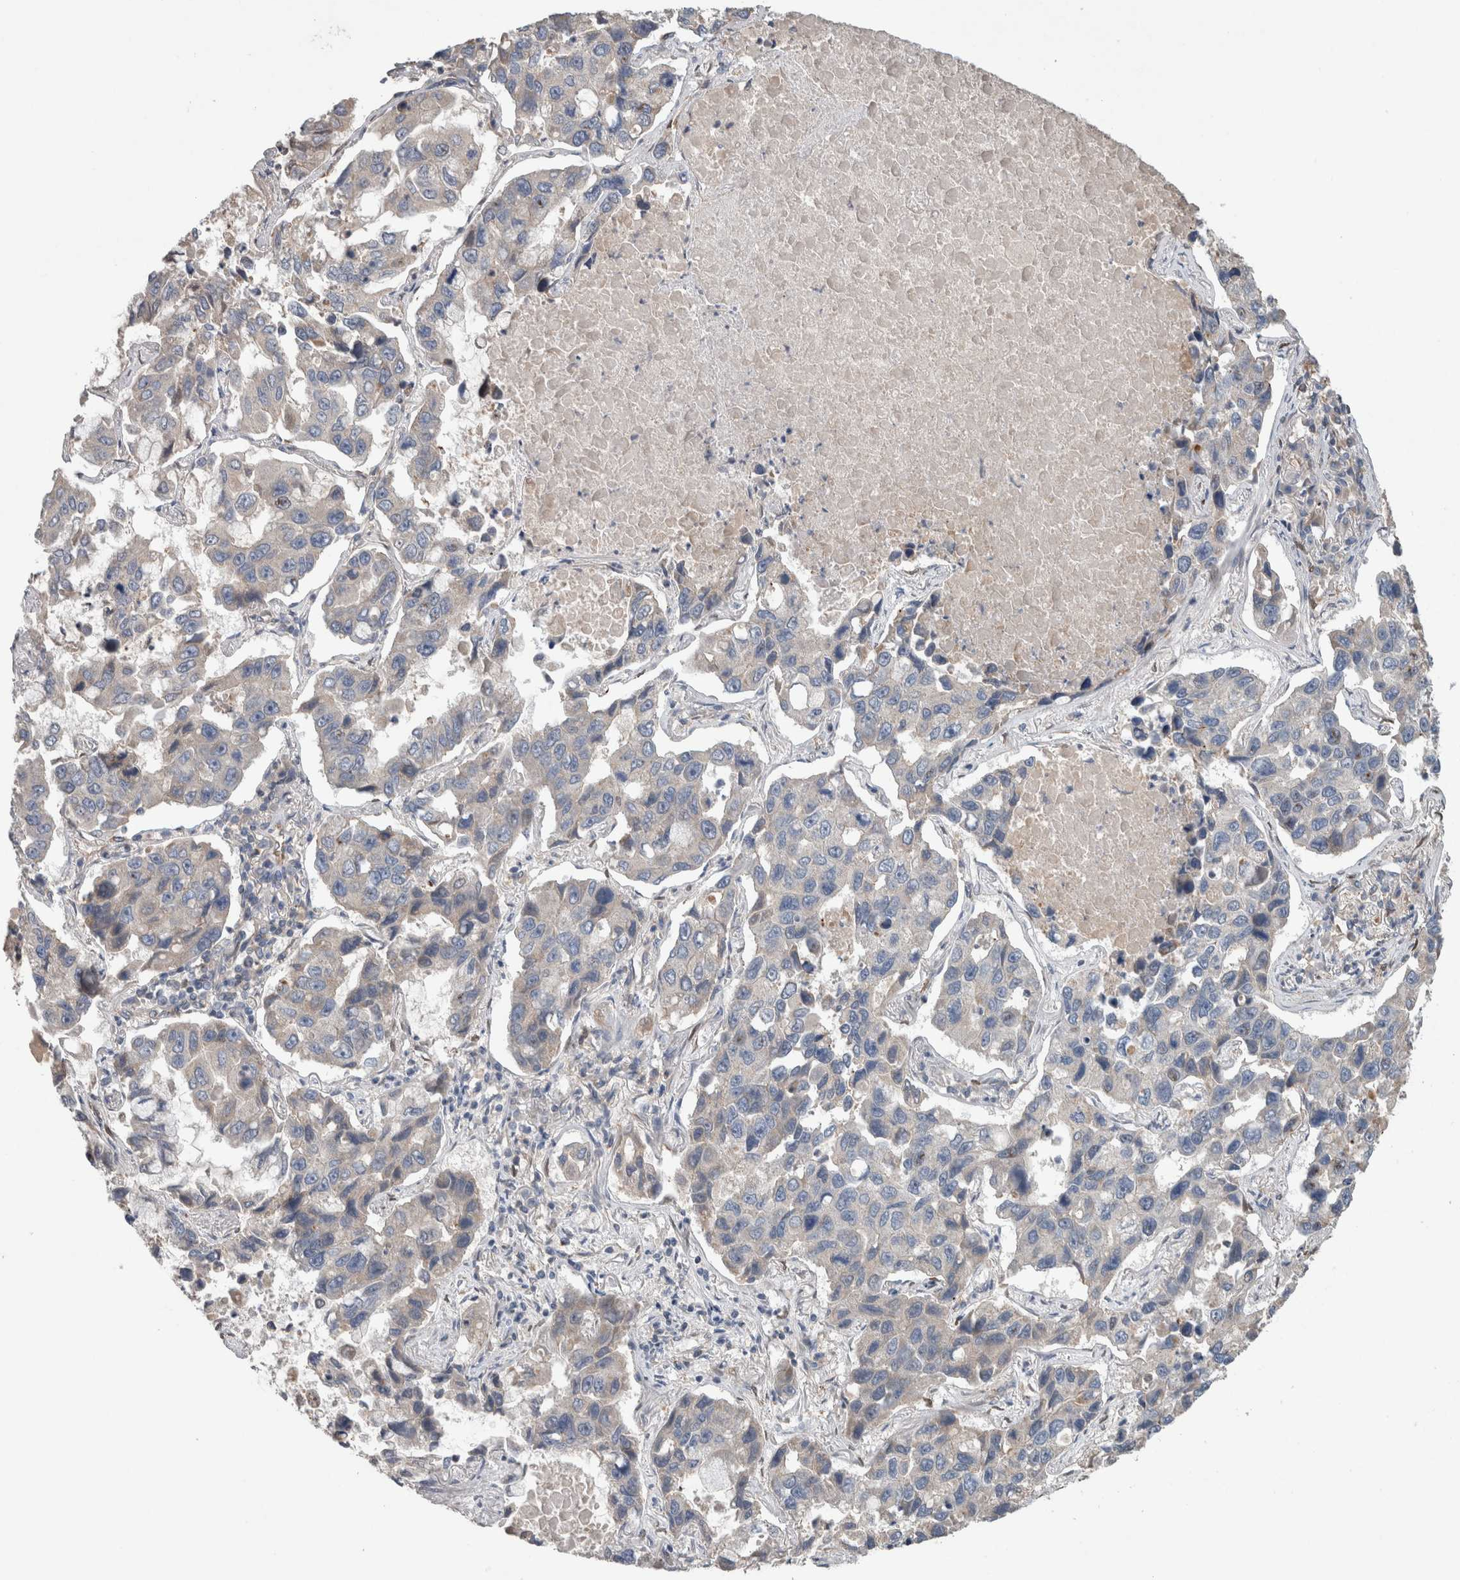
{"staining": {"intensity": "negative", "quantity": "none", "location": "none"}, "tissue": "lung cancer", "cell_type": "Tumor cells", "image_type": "cancer", "snomed": [{"axis": "morphology", "description": "Adenocarcinoma, NOS"}, {"axis": "topography", "description": "Lung"}], "caption": "Immunohistochemistry (IHC) image of neoplastic tissue: lung adenocarcinoma stained with DAB demonstrates no significant protein staining in tumor cells.", "gene": "TARBP1", "patient": {"sex": "male", "age": 64}}